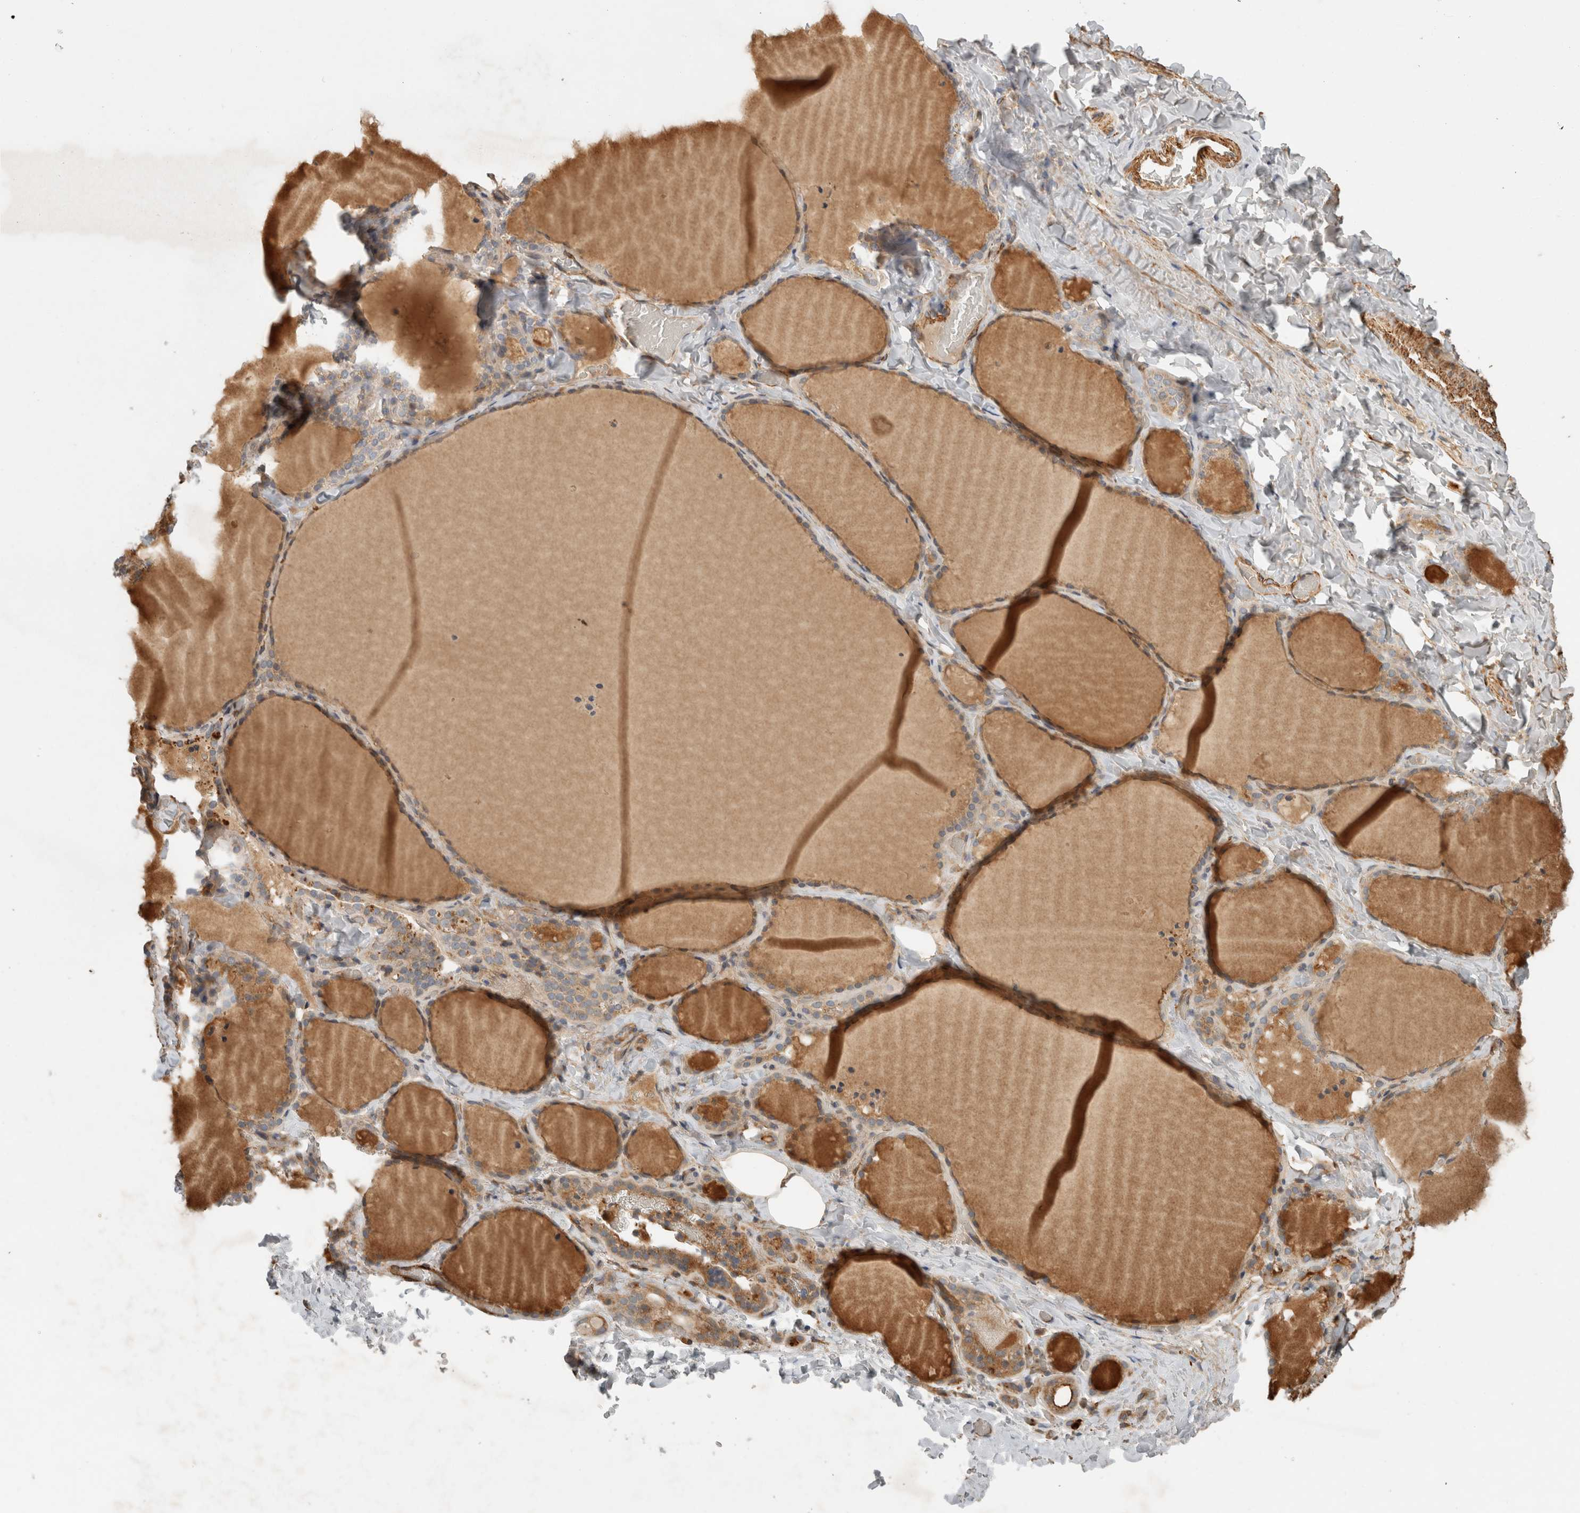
{"staining": {"intensity": "moderate", "quantity": ">75%", "location": "cytoplasmic/membranous"}, "tissue": "thyroid gland", "cell_type": "Glandular cells", "image_type": "normal", "snomed": [{"axis": "morphology", "description": "Normal tissue, NOS"}, {"axis": "topography", "description": "Thyroid gland"}], "caption": "Brown immunohistochemical staining in unremarkable thyroid gland exhibits moderate cytoplasmic/membranous expression in about >75% of glandular cells.", "gene": "SIPA1L2", "patient": {"sex": "female", "age": 22}}